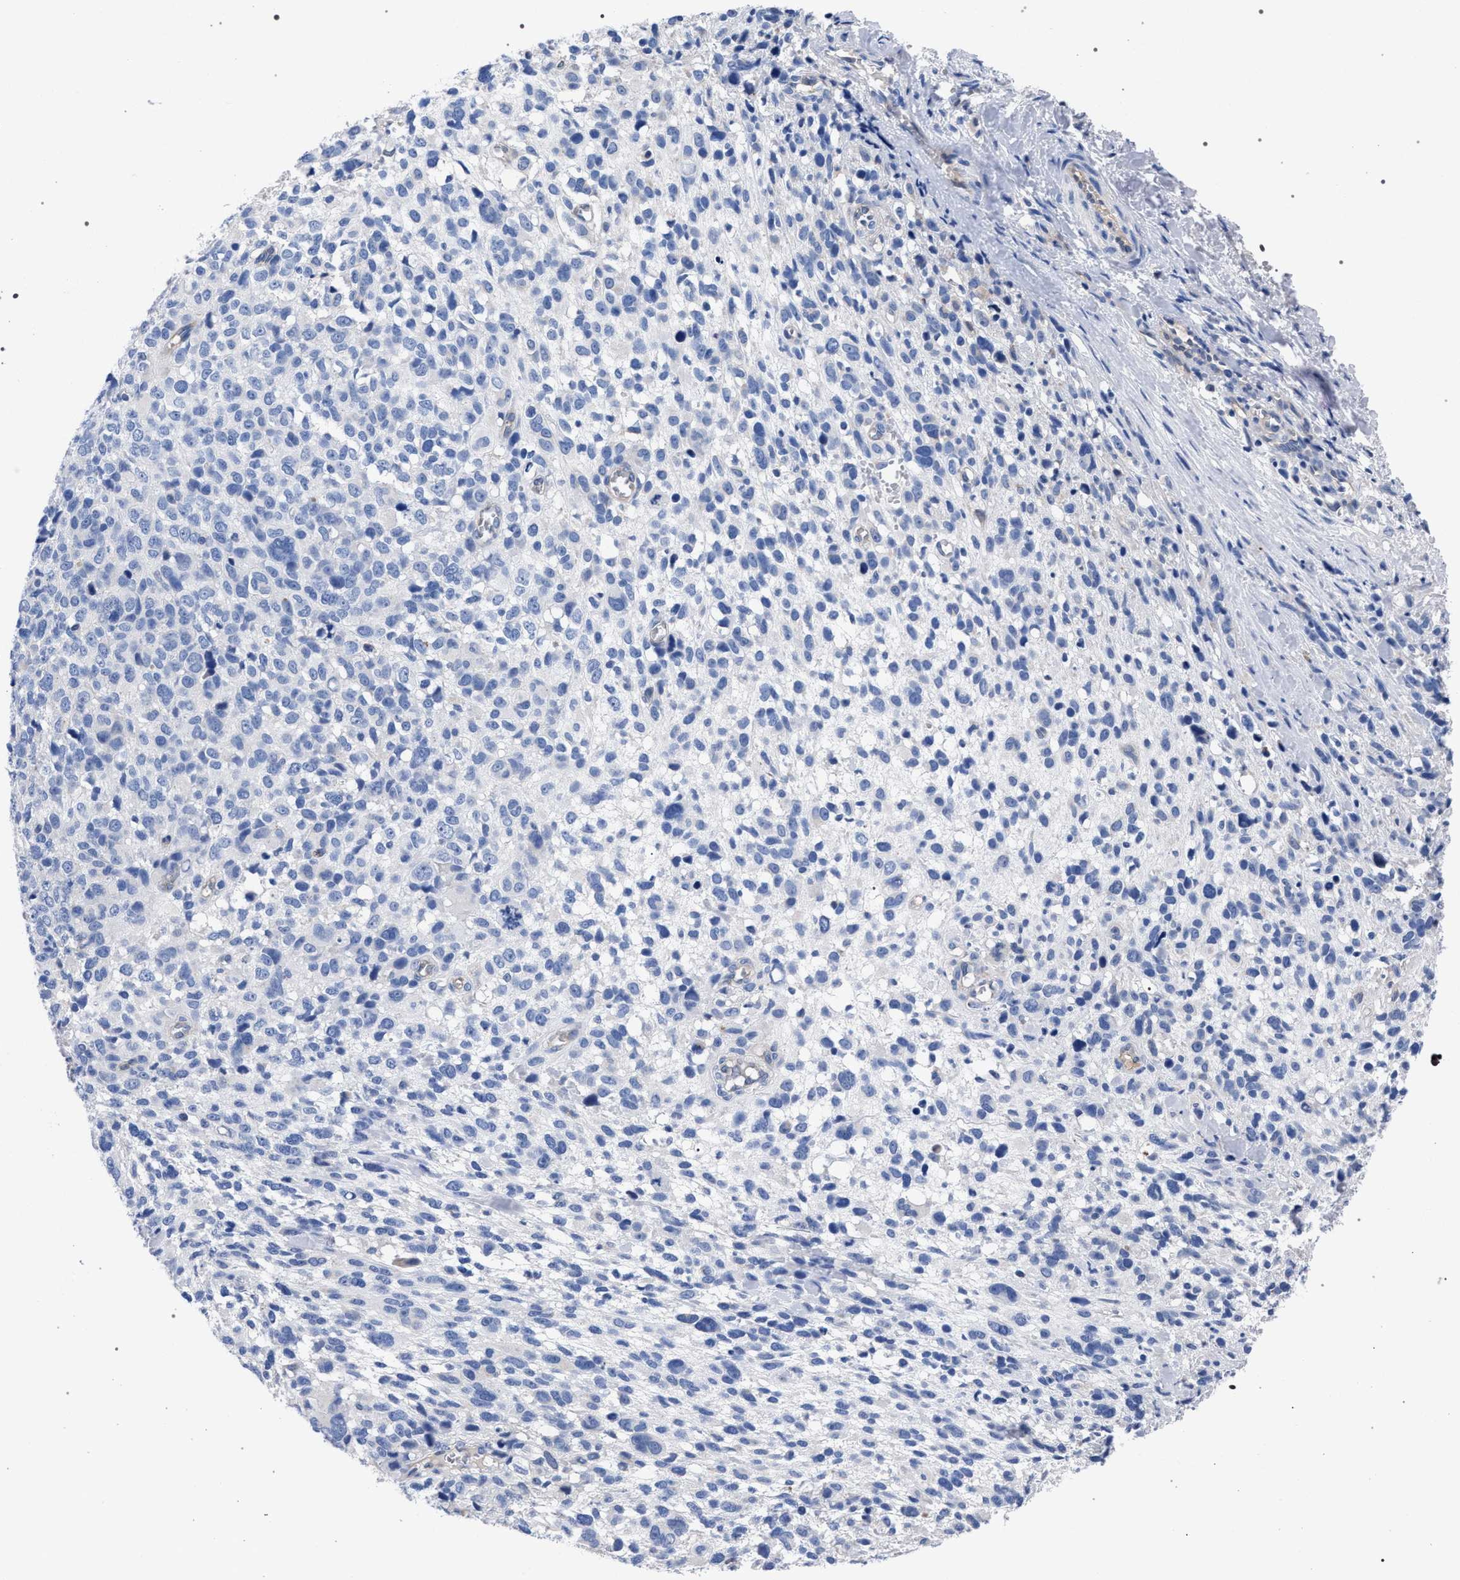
{"staining": {"intensity": "negative", "quantity": "none", "location": "none"}, "tissue": "melanoma", "cell_type": "Tumor cells", "image_type": "cancer", "snomed": [{"axis": "morphology", "description": "Malignant melanoma, NOS"}, {"axis": "topography", "description": "Skin"}], "caption": "Histopathology image shows no protein expression in tumor cells of melanoma tissue. The staining was performed using DAB to visualize the protein expression in brown, while the nuclei were stained in blue with hematoxylin (Magnification: 20x).", "gene": "GMPR", "patient": {"sex": "female", "age": 55}}